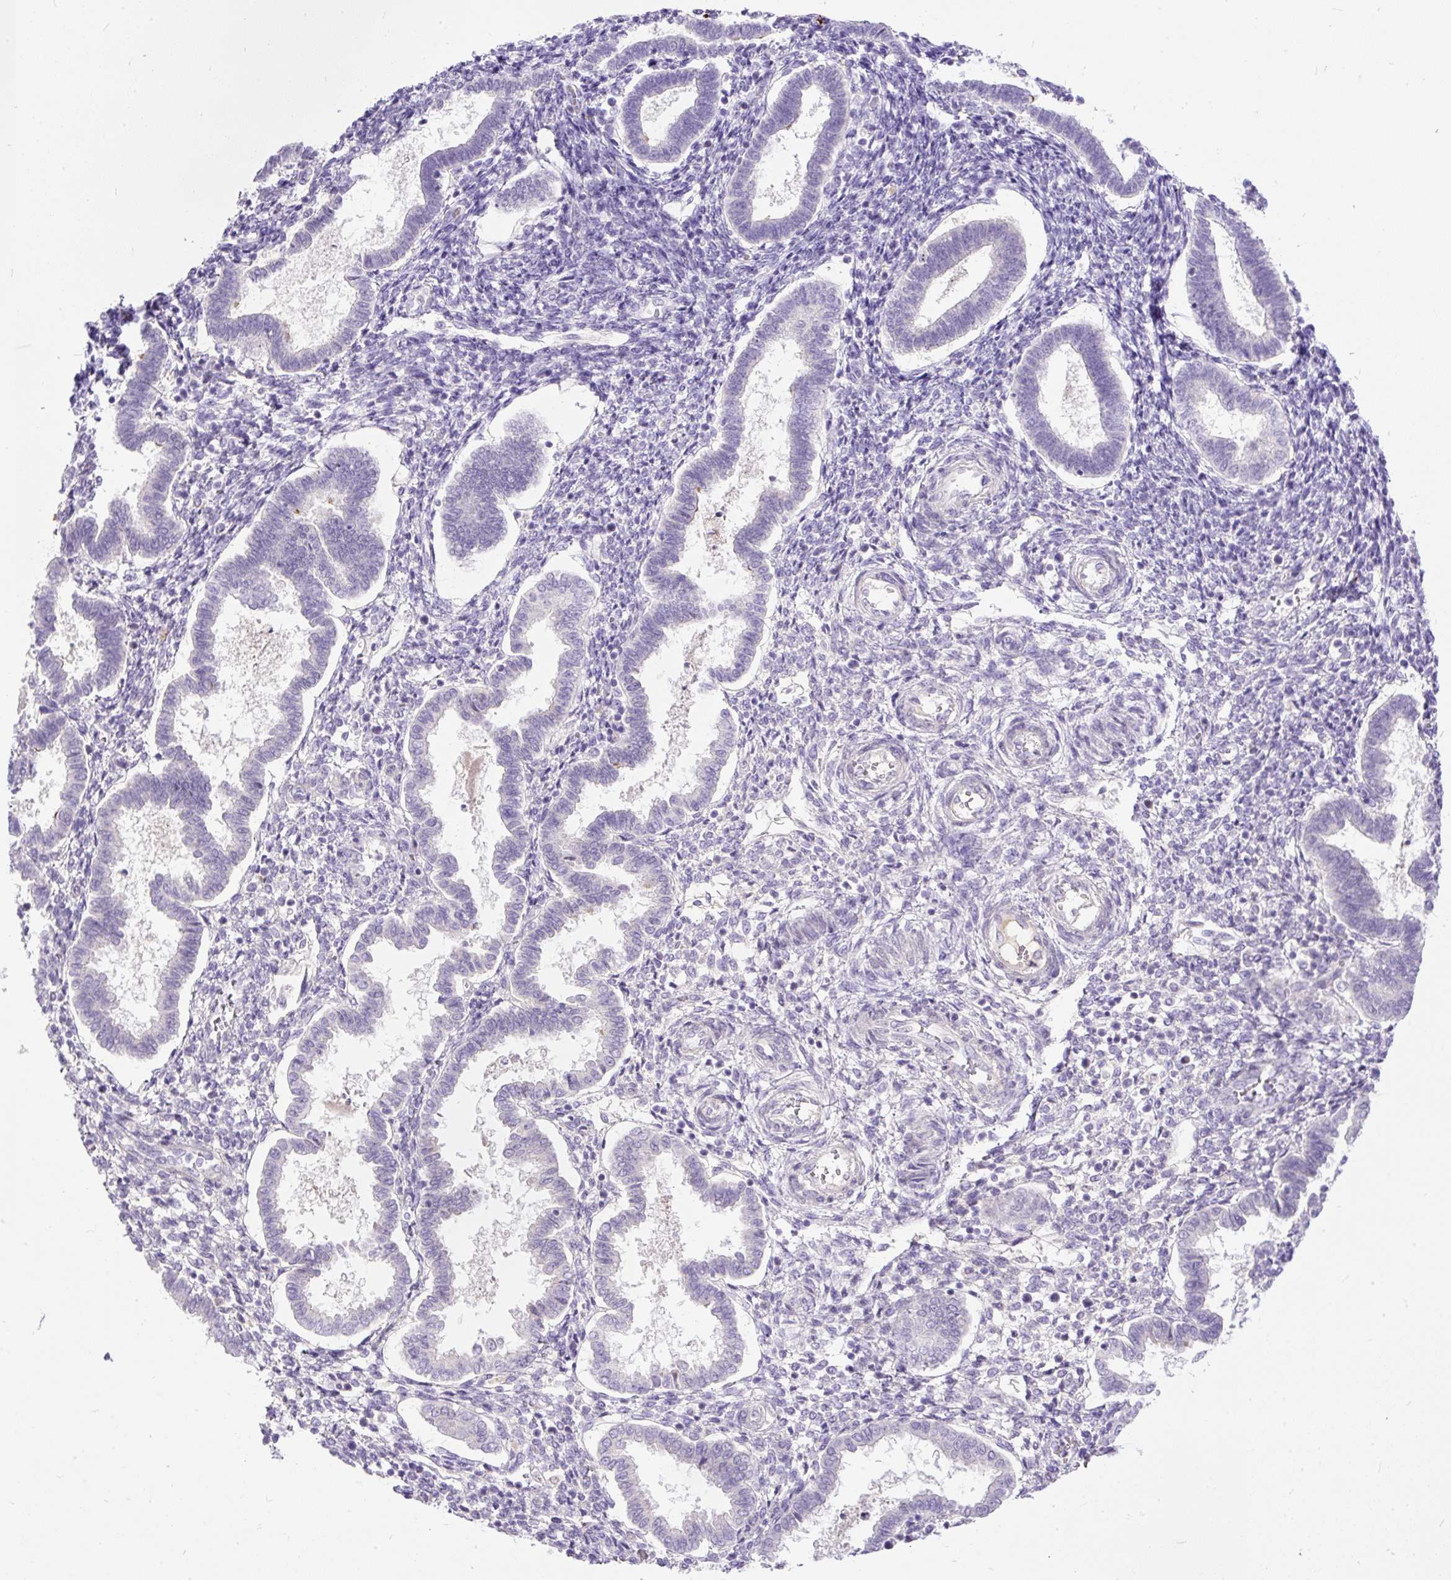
{"staining": {"intensity": "negative", "quantity": "none", "location": "none"}, "tissue": "endometrium", "cell_type": "Cells in endometrial stroma", "image_type": "normal", "snomed": [{"axis": "morphology", "description": "Normal tissue, NOS"}, {"axis": "topography", "description": "Endometrium"}], "caption": "Immunohistochemistry (IHC) of normal endometrium reveals no positivity in cells in endometrial stroma. Brightfield microscopy of IHC stained with DAB (brown) and hematoxylin (blue), captured at high magnification.", "gene": "KRTAP20", "patient": {"sex": "female", "age": 24}}